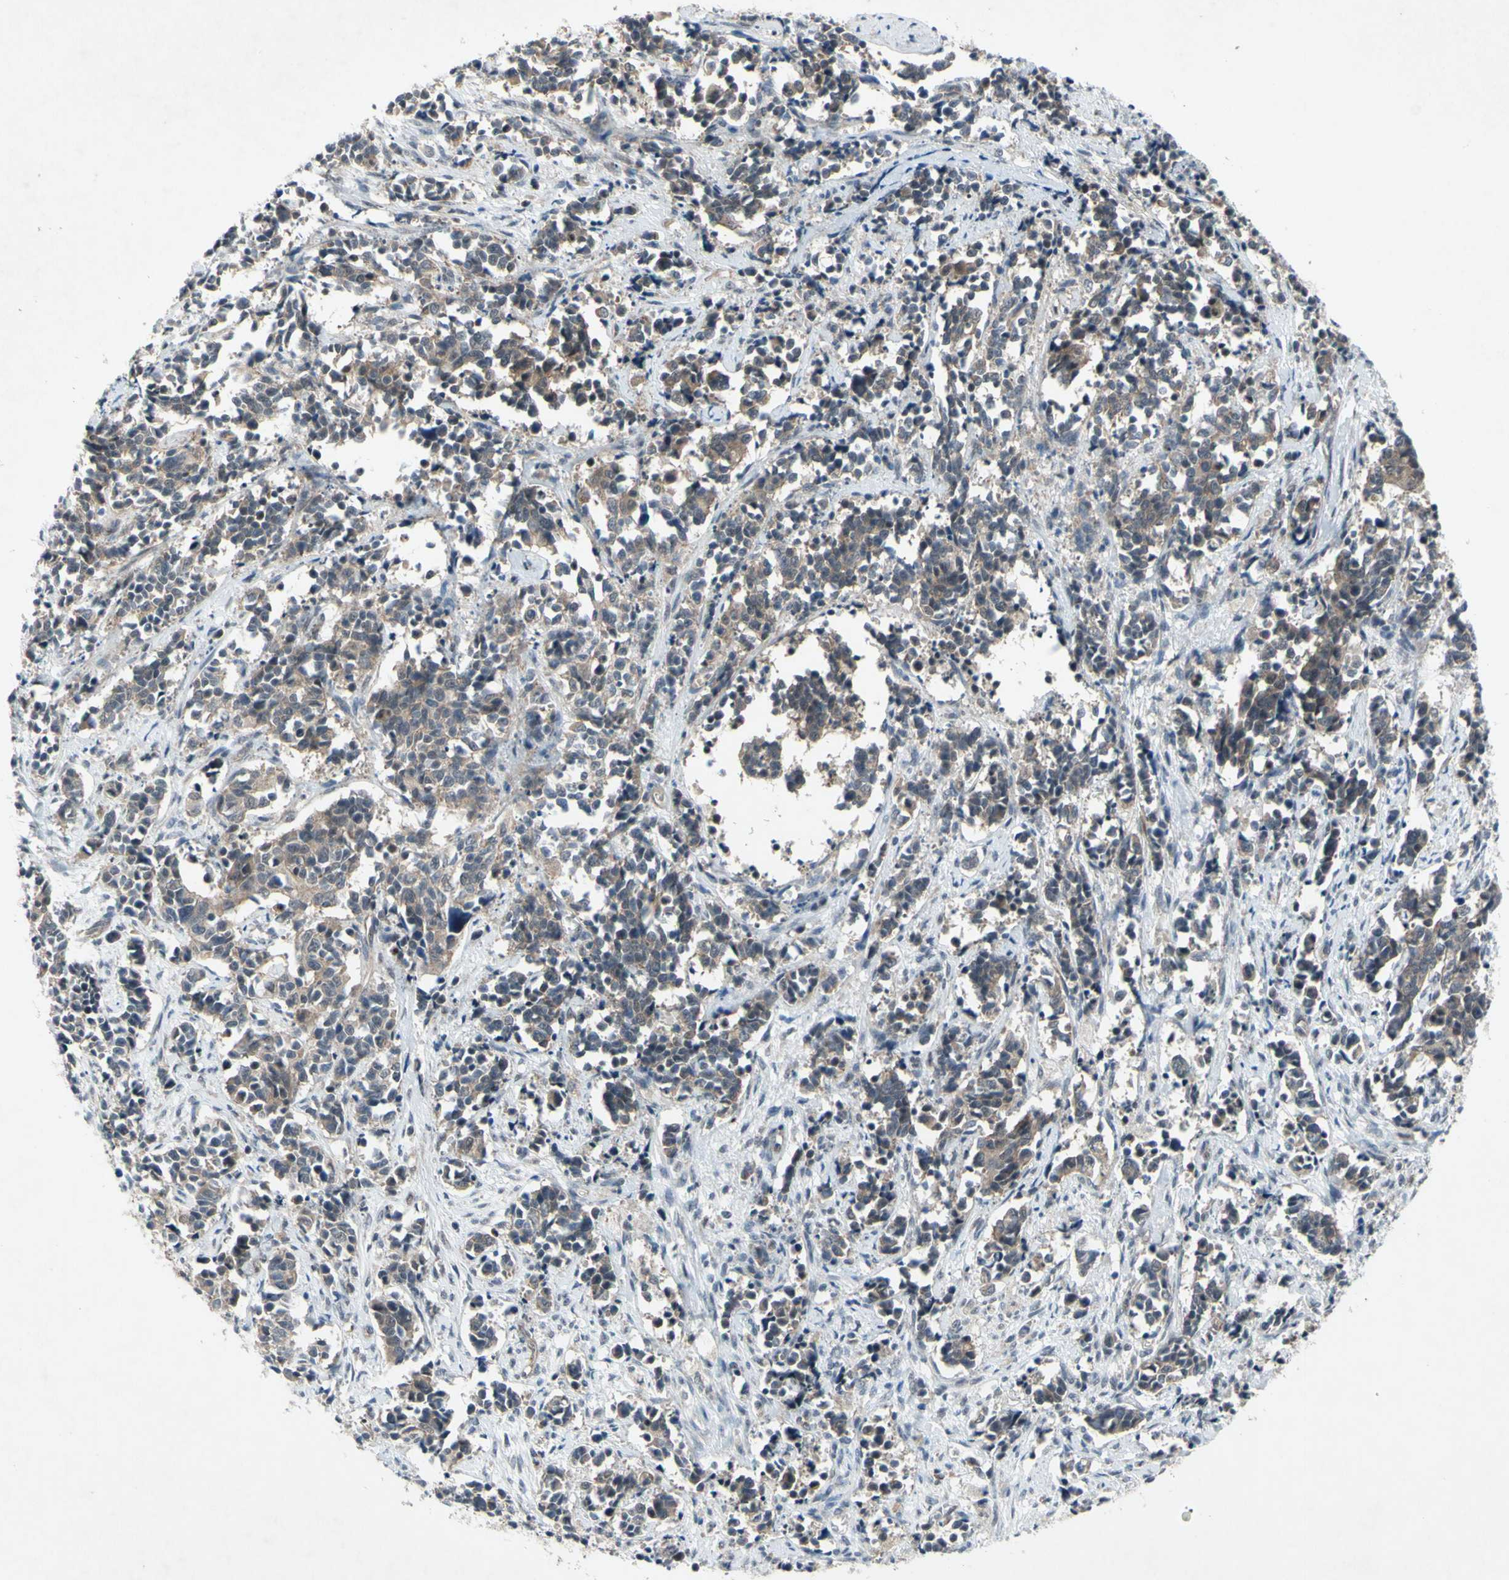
{"staining": {"intensity": "weak", "quantity": "25%-75%", "location": "cytoplasmic/membranous"}, "tissue": "cervical cancer", "cell_type": "Tumor cells", "image_type": "cancer", "snomed": [{"axis": "morphology", "description": "Normal tissue, NOS"}, {"axis": "morphology", "description": "Squamous cell carcinoma, NOS"}, {"axis": "topography", "description": "Cervix"}], "caption": "Cervical squamous cell carcinoma stained with IHC reveals weak cytoplasmic/membranous staining in about 25%-75% of tumor cells.", "gene": "TRDMT1", "patient": {"sex": "female", "age": 35}}